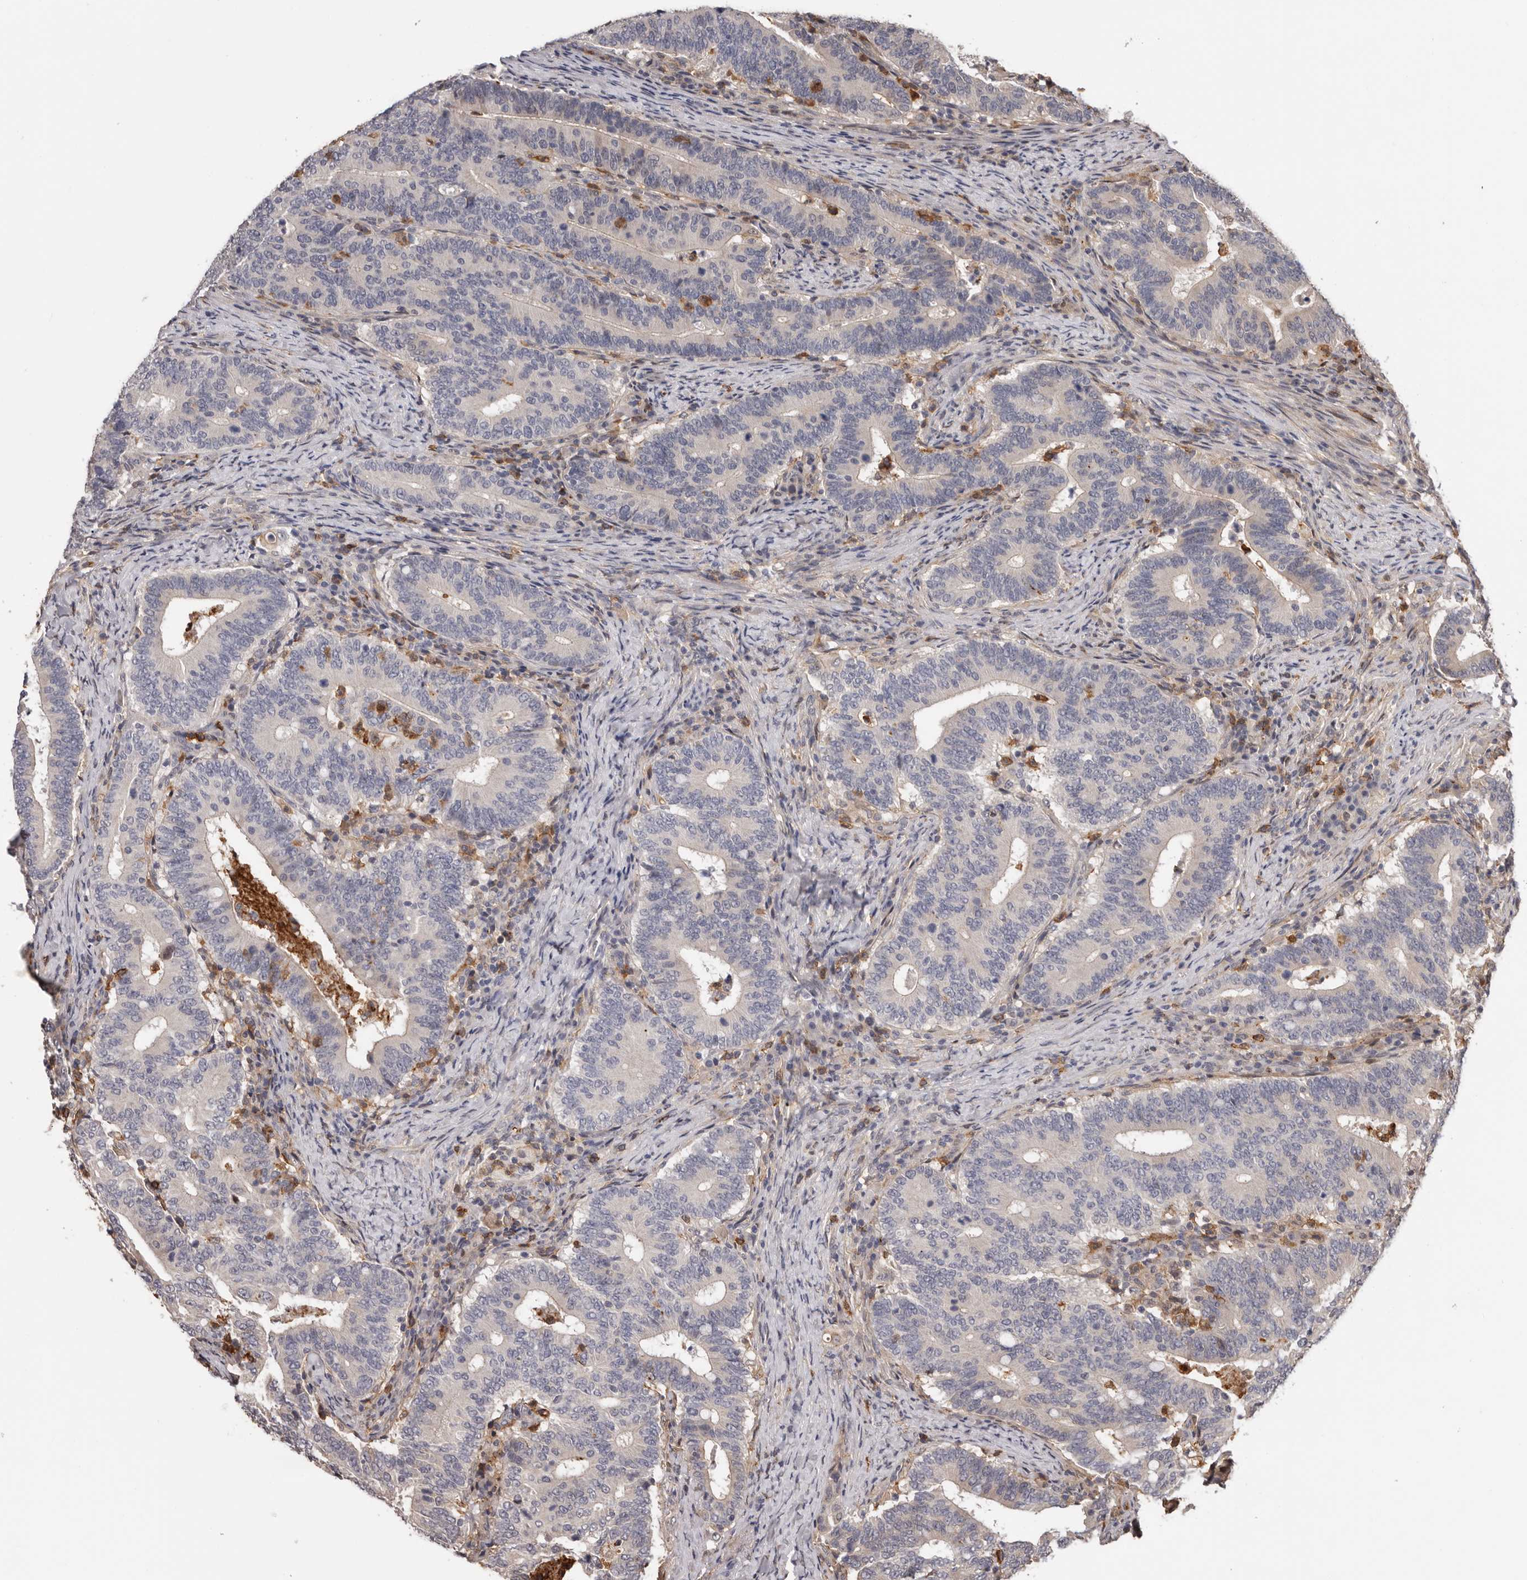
{"staining": {"intensity": "negative", "quantity": "none", "location": "none"}, "tissue": "colorectal cancer", "cell_type": "Tumor cells", "image_type": "cancer", "snomed": [{"axis": "morphology", "description": "Adenocarcinoma, NOS"}, {"axis": "topography", "description": "Colon"}], "caption": "There is no significant staining in tumor cells of colorectal cancer (adenocarcinoma). (Stains: DAB IHC with hematoxylin counter stain, Microscopy: brightfield microscopy at high magnification).", "gene": "PRR12", "patient": {"sex": "female", "age": 66}}